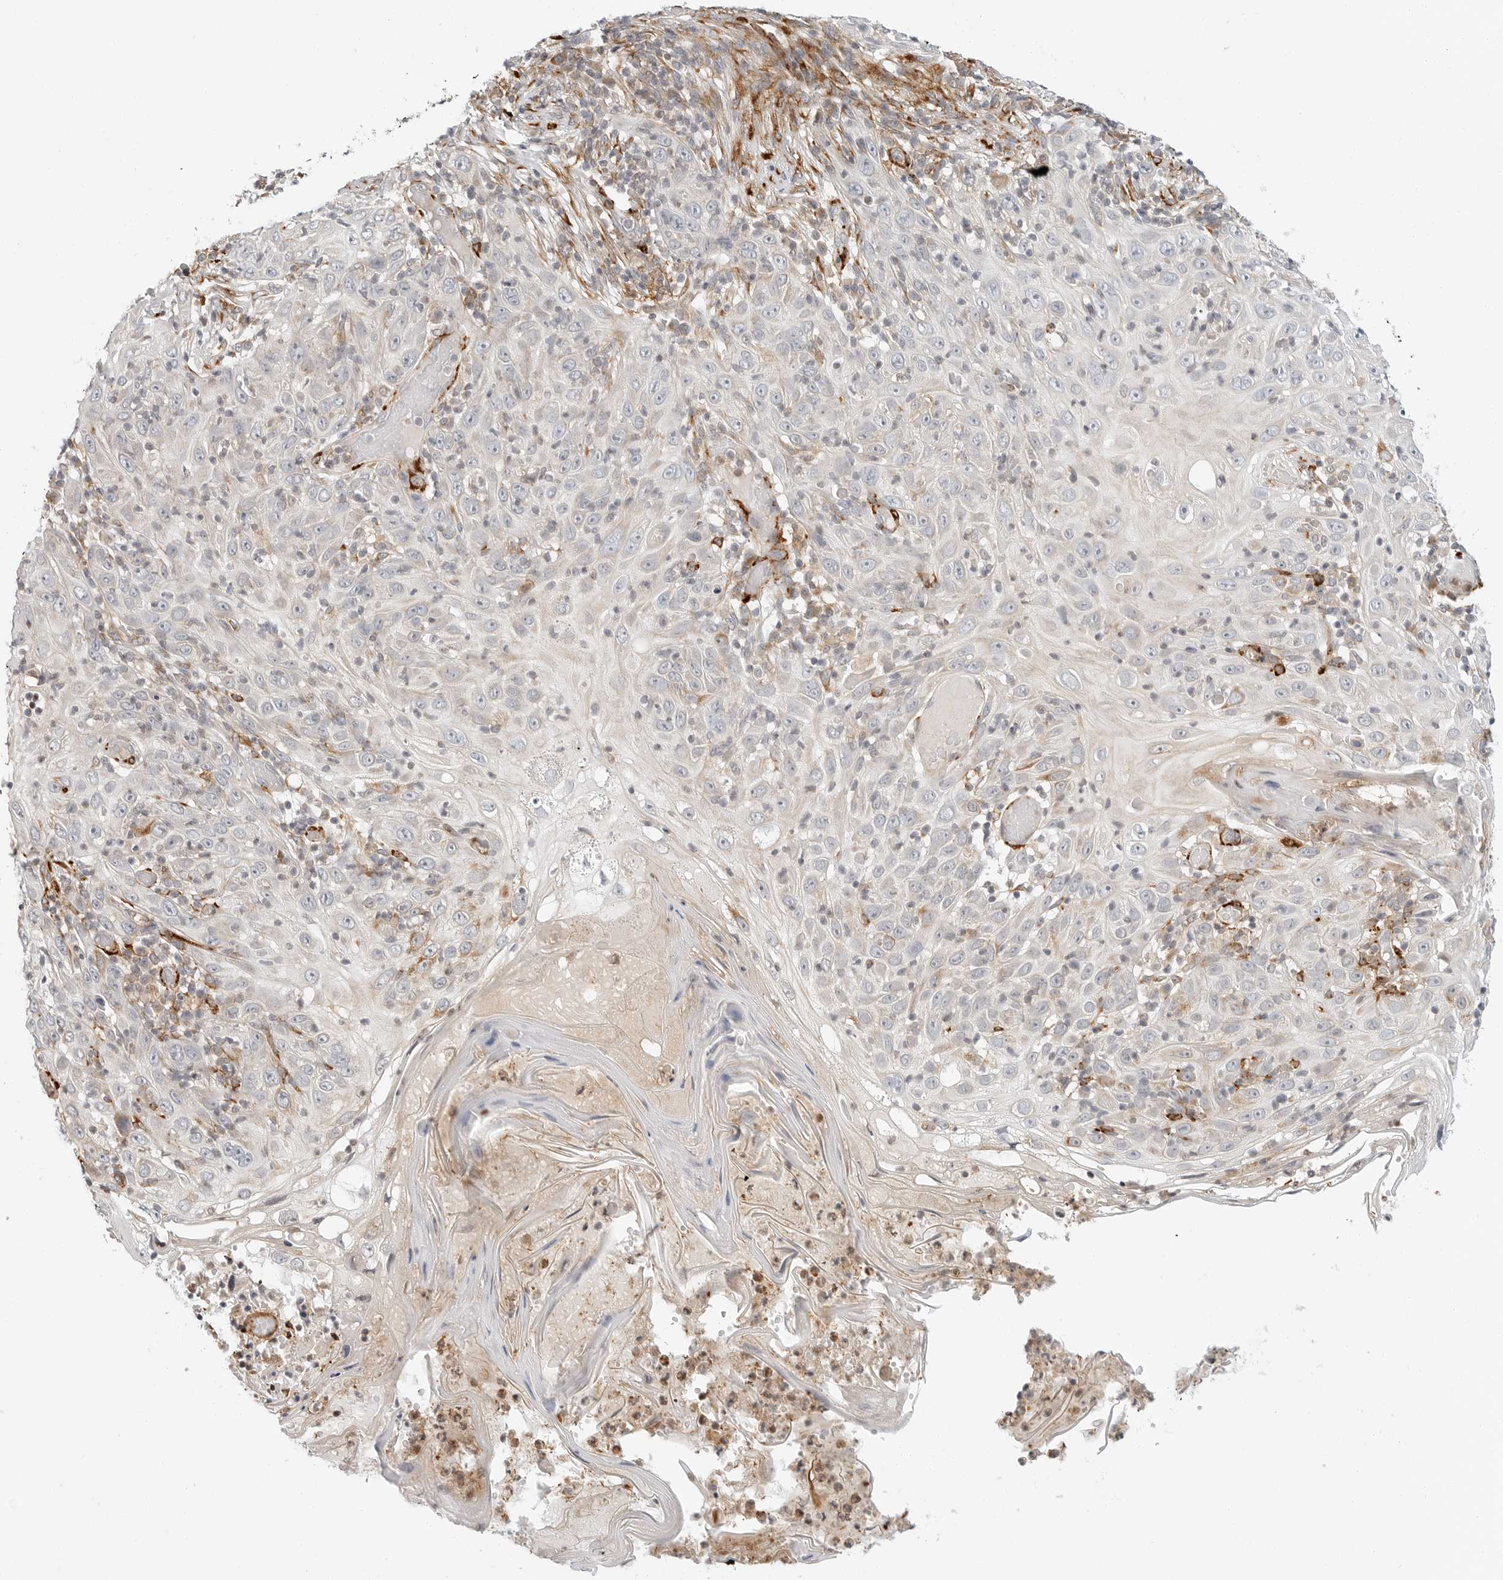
{"staining": {"intensity": "strong", "quantity": "<25%", "location": "cytoplasmic/membranous"}, "tissue": "skin cancer", "cell_type": "Tumor cells", "image_type": "cancer", "snomed": [{"axis": "morphology", "description": "Squamous cell carcinoma, NOS"}, {"axis": "topography", "description": "Skin"}], "caption": "This is a micrograph of immunohistochemistry (IHC) staining of skin squamous cell carcinoma, which shows strong positivity in the cytoplasmic/membranous of tumor cells.", "gene": "C1QTNF1", "patient": {"sex": "female", "age": 88}}